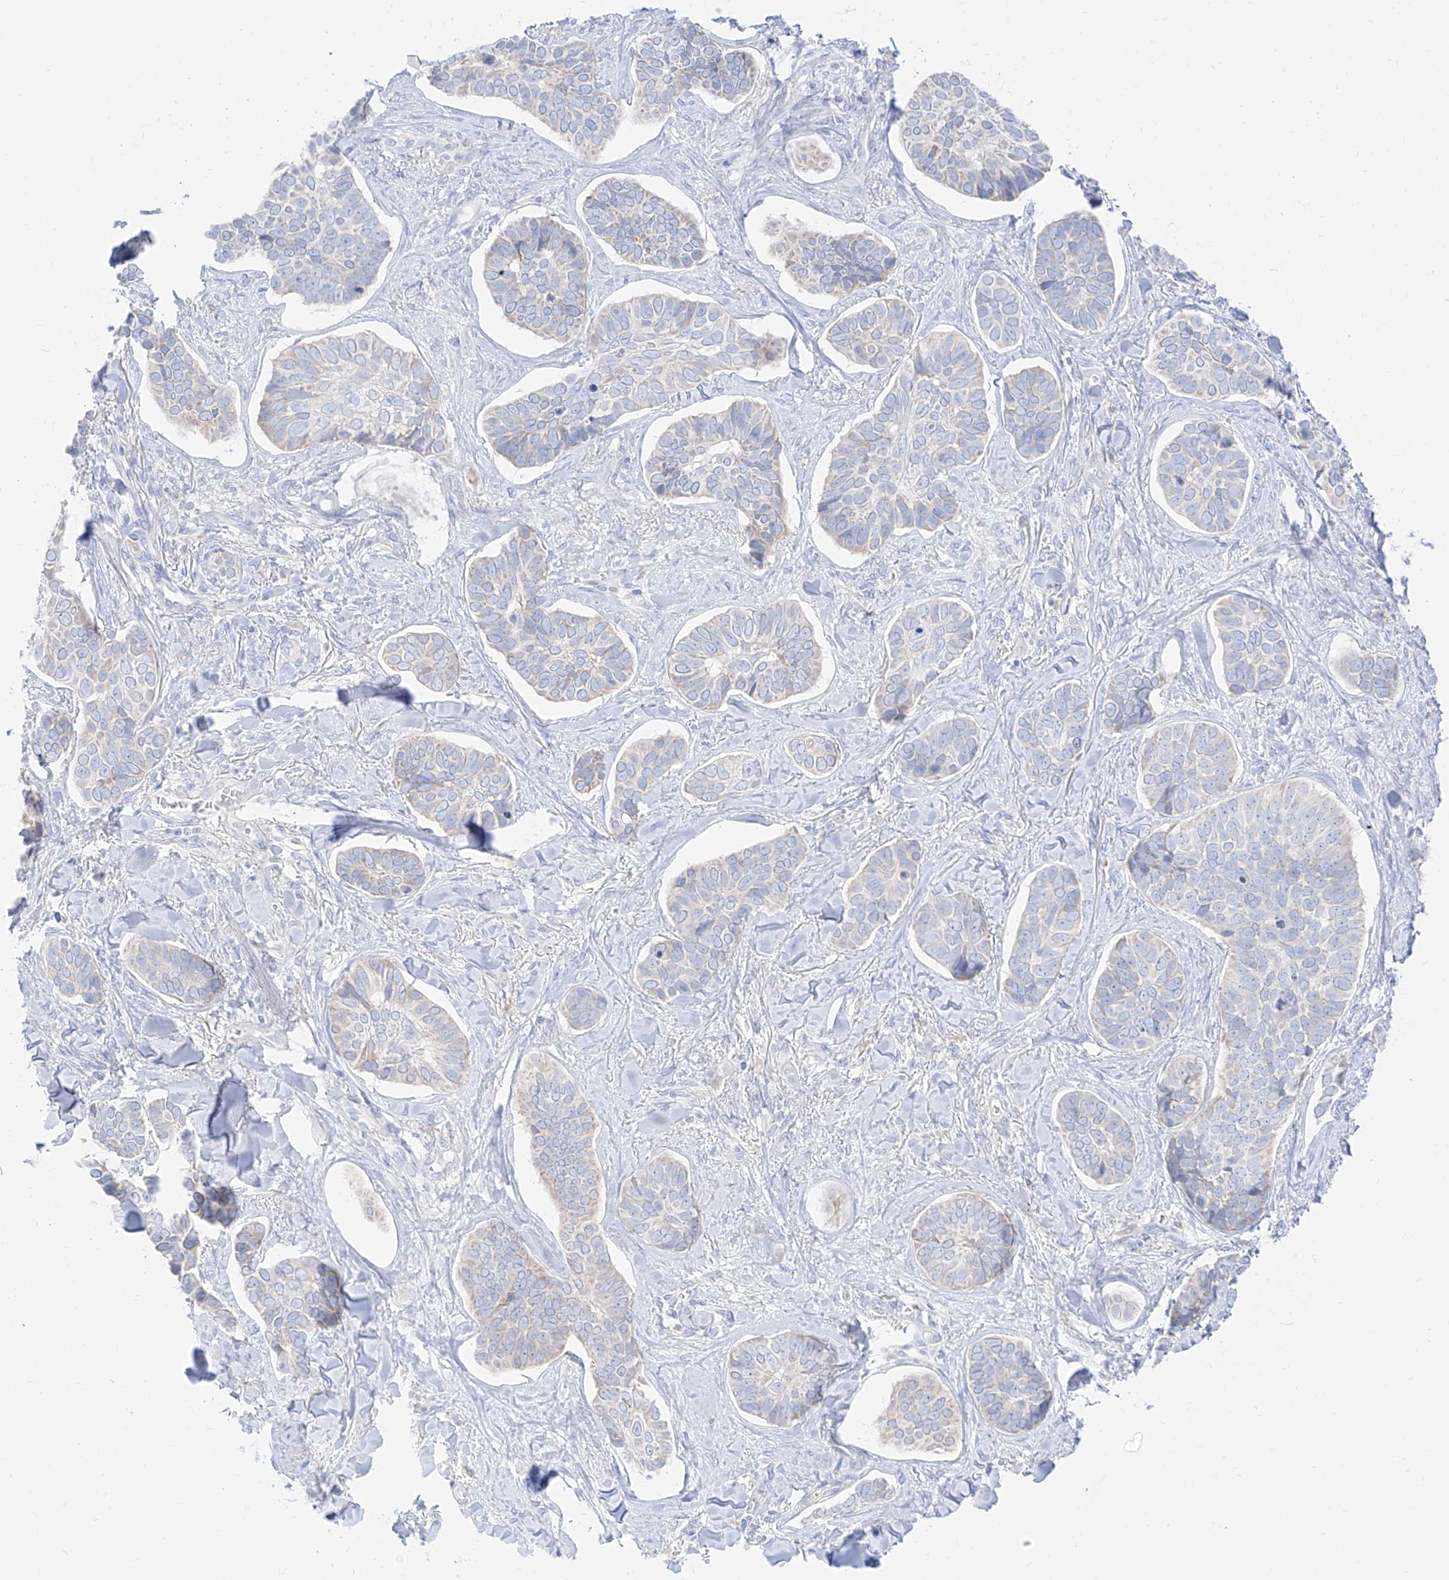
{"staining": {"intensity": "negative", "quantity": "none", "location": "none"}, "tissue": "skin cancer", "cell_type": "Tumor cells", "image_type": "cancer", "snomed": [{"axis": "morphology", "description": "Basal cell carcinoma"}, {"axis": "topography", "description": "Skin"}], "caption": "This is an immunohistochemistry photomicrograph of human basal cell carcinoma (skin). There is no positivity in tumor cells.", "gene": "SYTL3", "patient": {"sex": "male", "age": 62}}